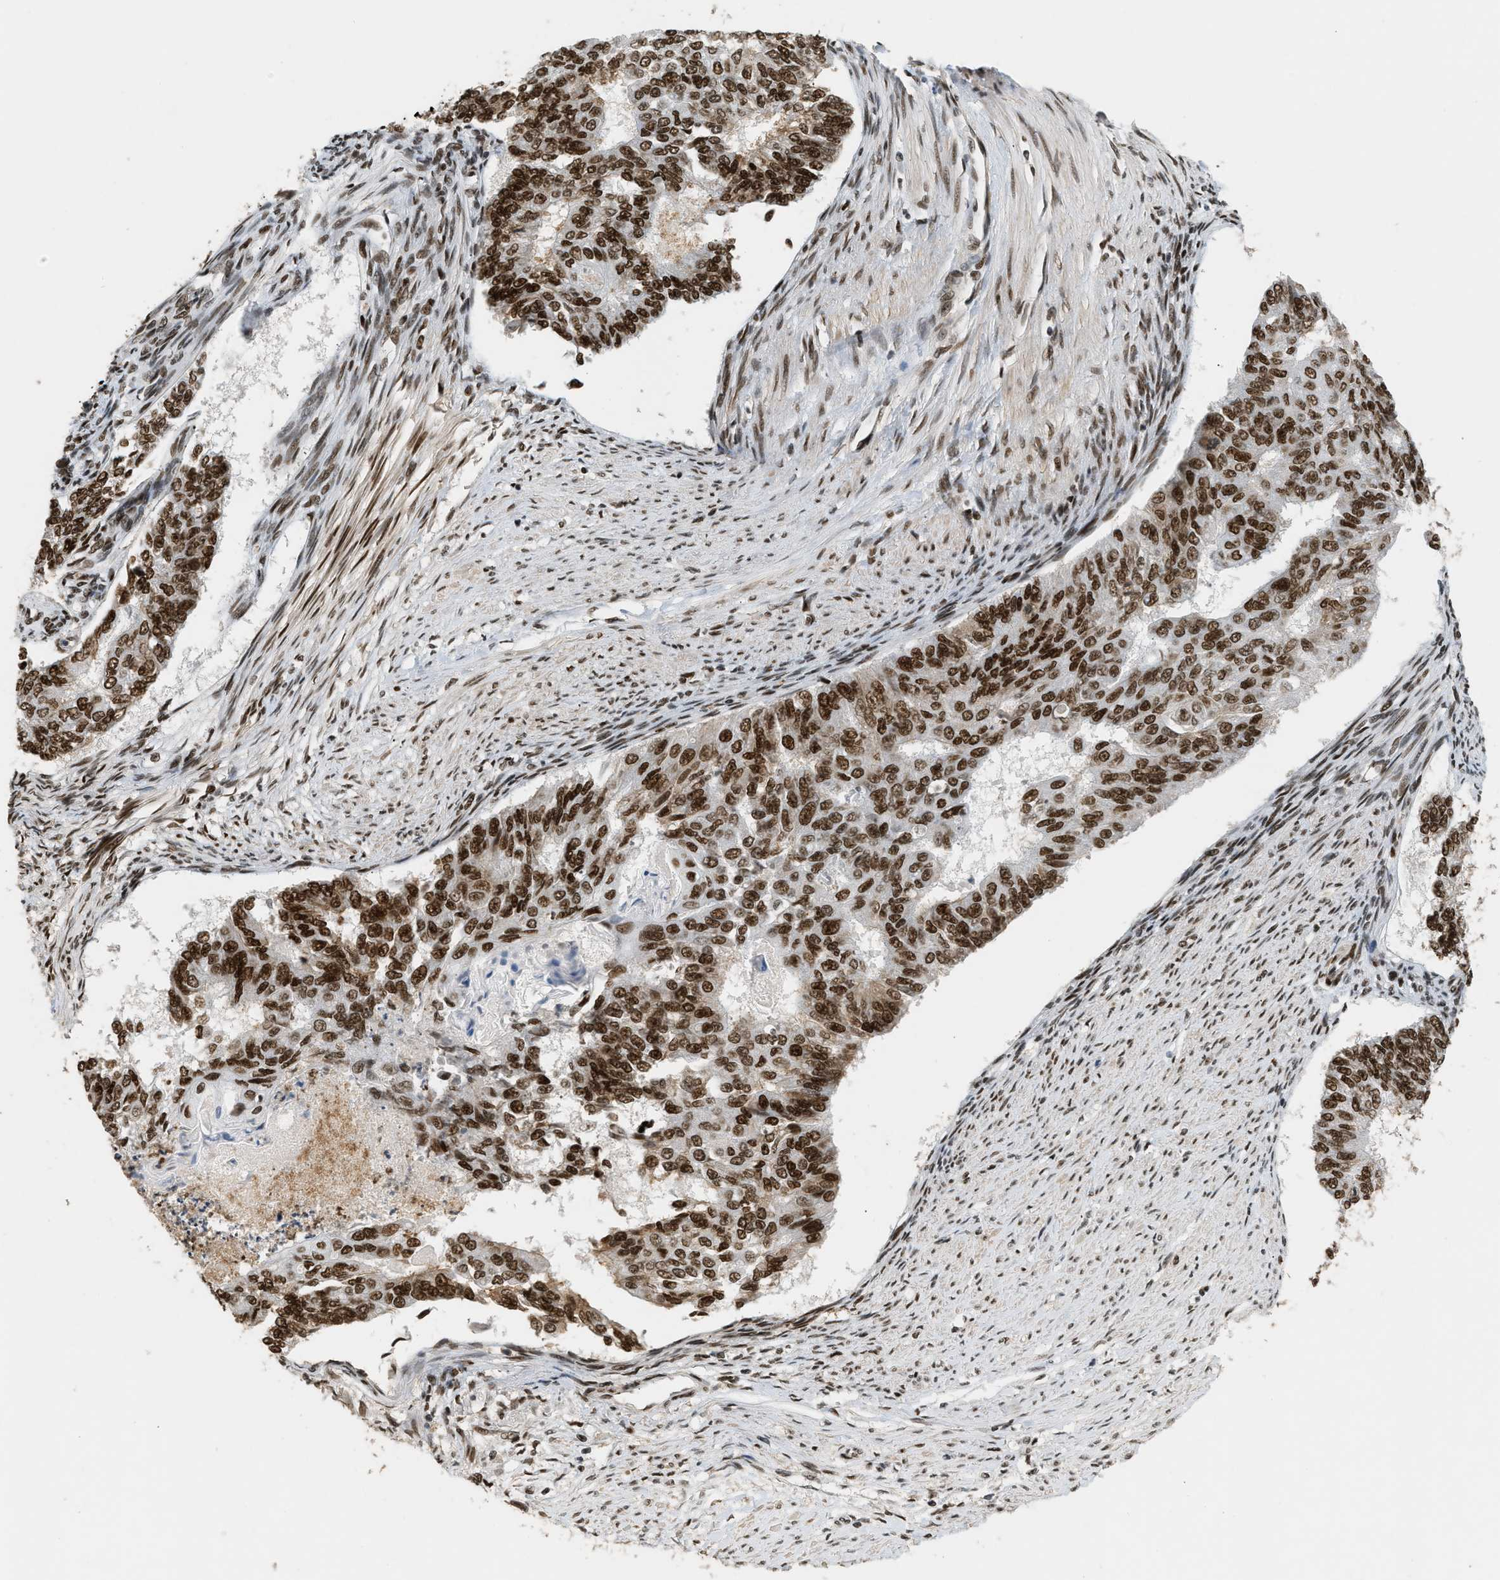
{"staining": {"intensity": "strong", "quantity": ">75%", "location": "nuclear"}, "tissue": "endometrial cancer", "cell_type": "Tumor cells", "image_type": "cancer", "snomed": [{"axis": "morphology", "description": "Adenocarcinoma, NOS"}, {"axis": "topography", "description": "Endometrium"}], "caption": "Protein expression analysis of endometrial adenocarcinoma shows strong nuclear staining in about >75% of tumor cells.", "gene": "SMARCB1", "patient": {"sex": "female", "age": 32}}